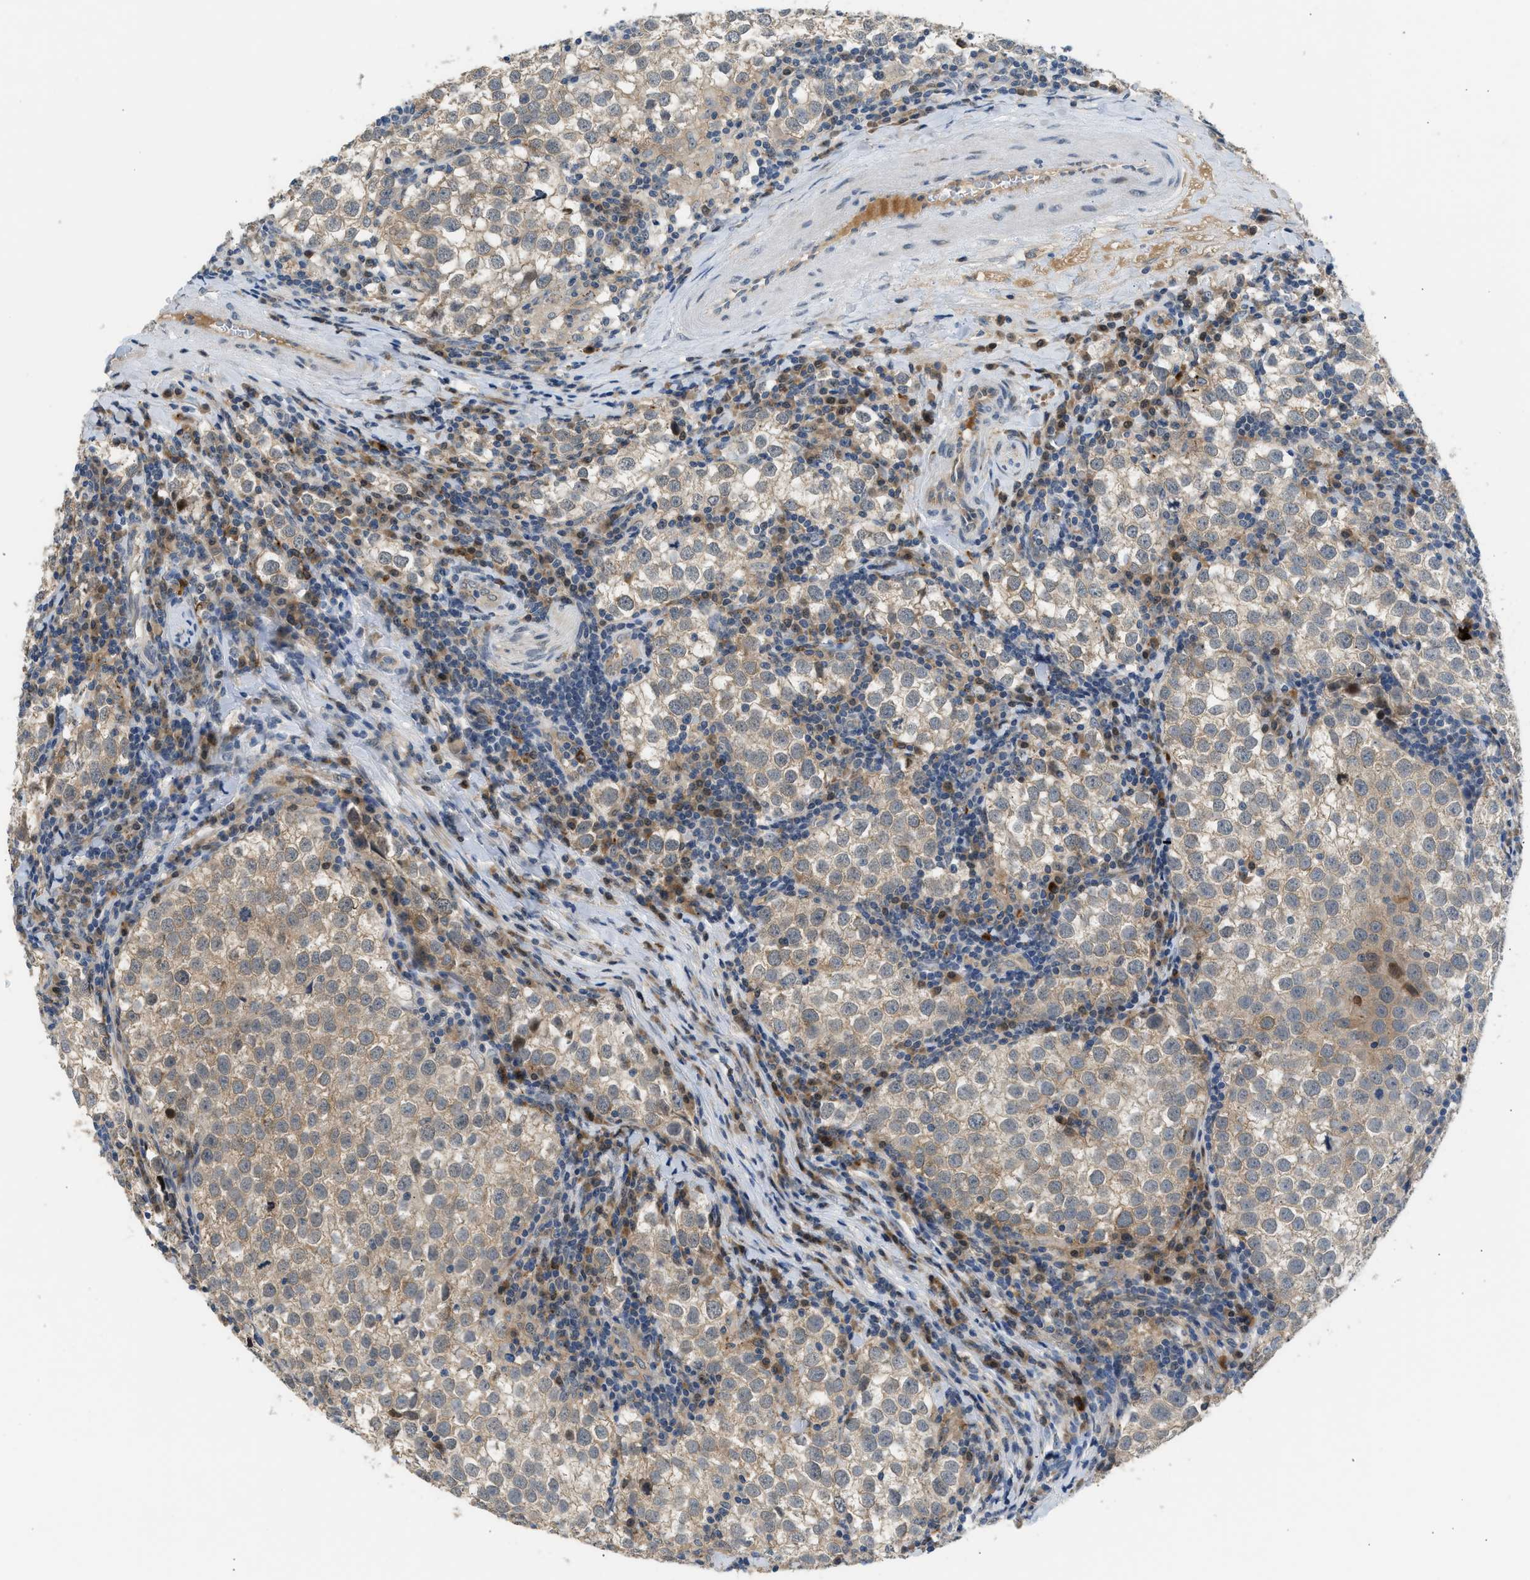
{"staining": {"intensity": "weak", "quantity": ">75%", "location": "cytoplasmic/membranous"}, "tissue": "testis cancer", "cell_type": "Tumor cells", "image_type": "cancer", "snomed": [{"axis": "morphology", "description": "Seminoma, NOS"}, {"axis": "morphology", "description": "Carcinoma, Embryonal, NOS"}, {"axis": "topography", "description": "Testis"}], "caption": "Immunohistochemistry (DAB) staining of testis seminoma displays weak cytoplasmic/membranous protein staining in about >75% of tumor cells. (brown staining indicates protein expression, while blue staining denotes nuclei).", "gene": "RHBDF2", "patient": {"sex": "male", "age": 36}}